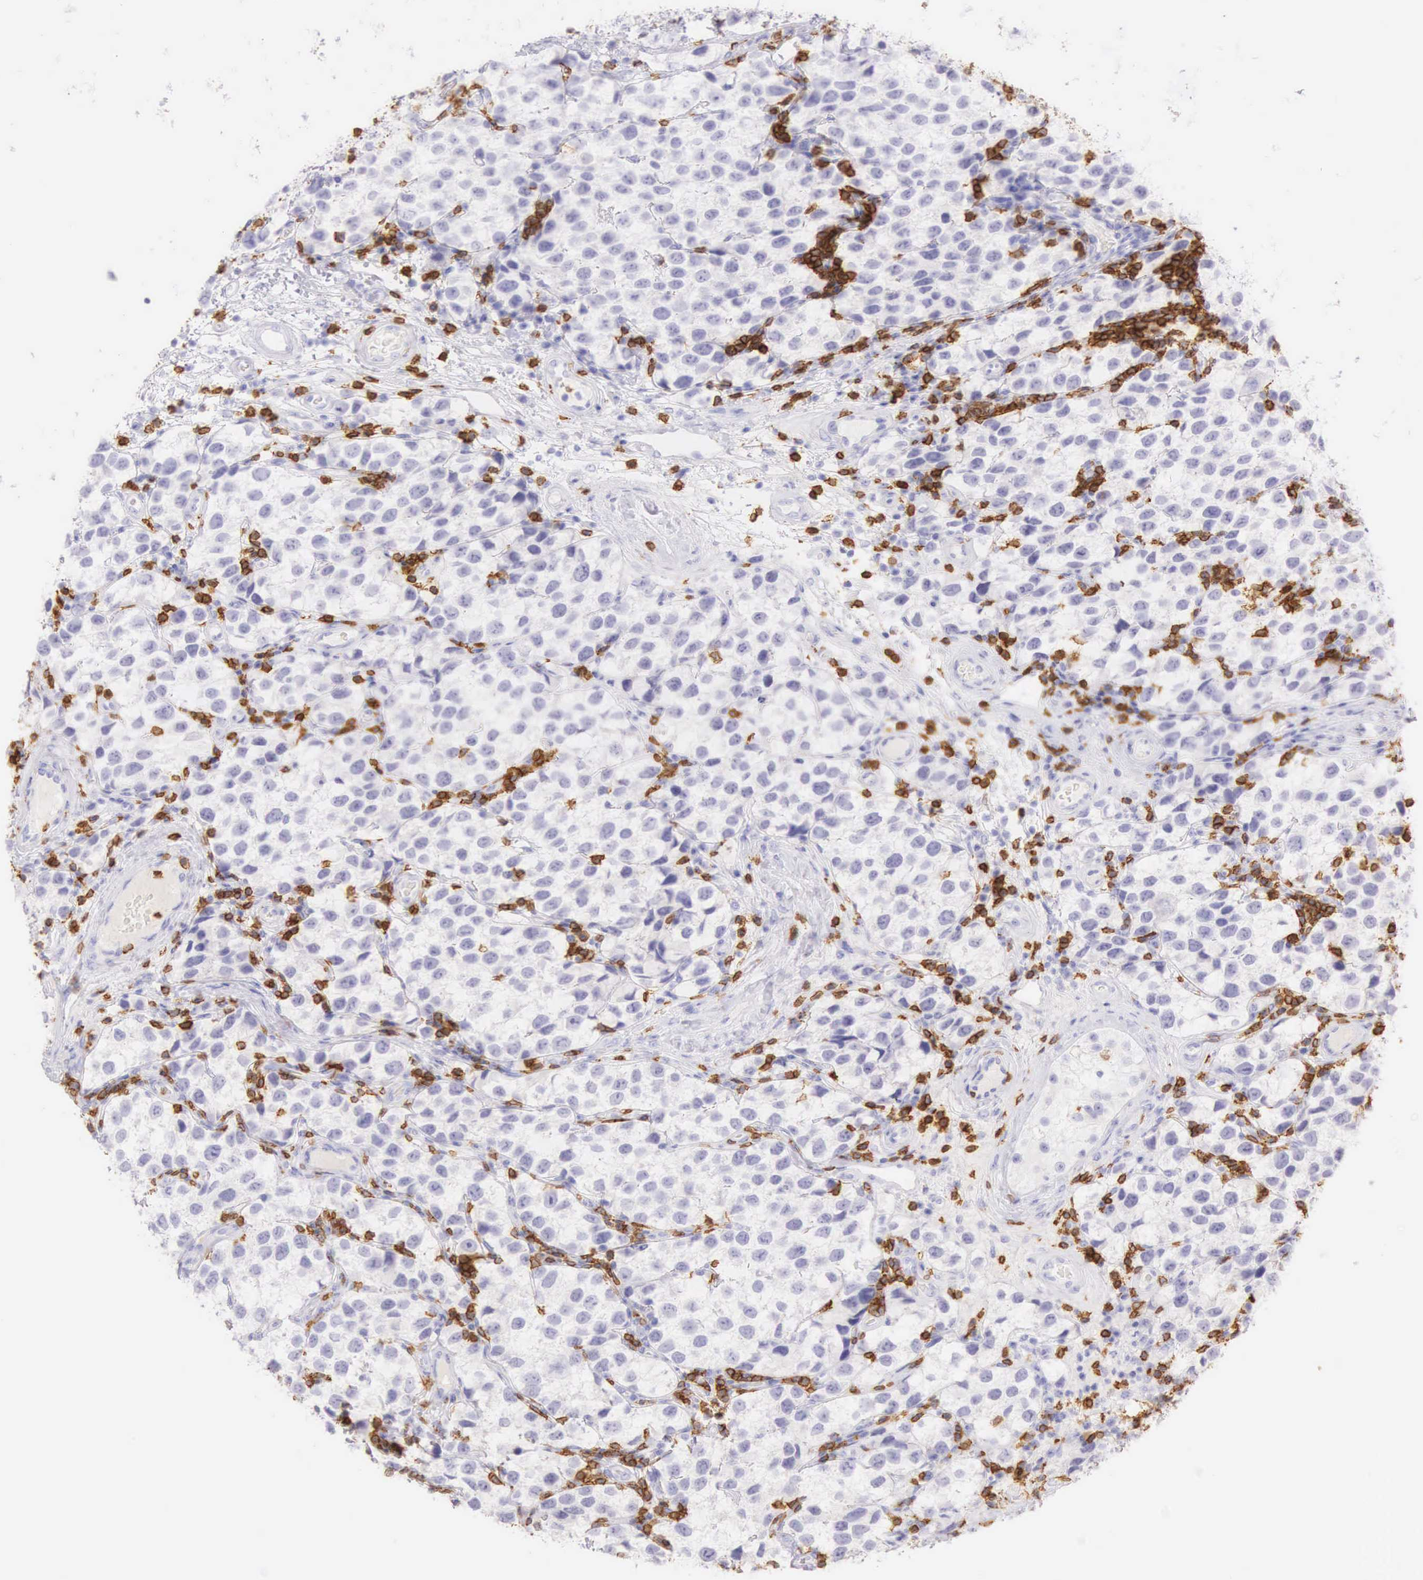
{"staining": {"intensity": "negative", "quantity": "none", "location": "none"}, "tissue": "testis cancer", "cell_type": "Tumor cells", "image_type": "cancer", "snomed": [{"axis": "morphology", "description": "Seminoma, NOS"}, {"axis": "topography", "description": "Testis"}], "caption": "The immunohistochemistry (IHC) micrograph has no significant expression in tumor cells of seminoma (testis) tissue. (Brightfield microscopy of DAB (3,3'-diaminobenzidine) IHC at high magnification).", "gene": "CD3E", "patient": {"sex": "male", "age": 39}}